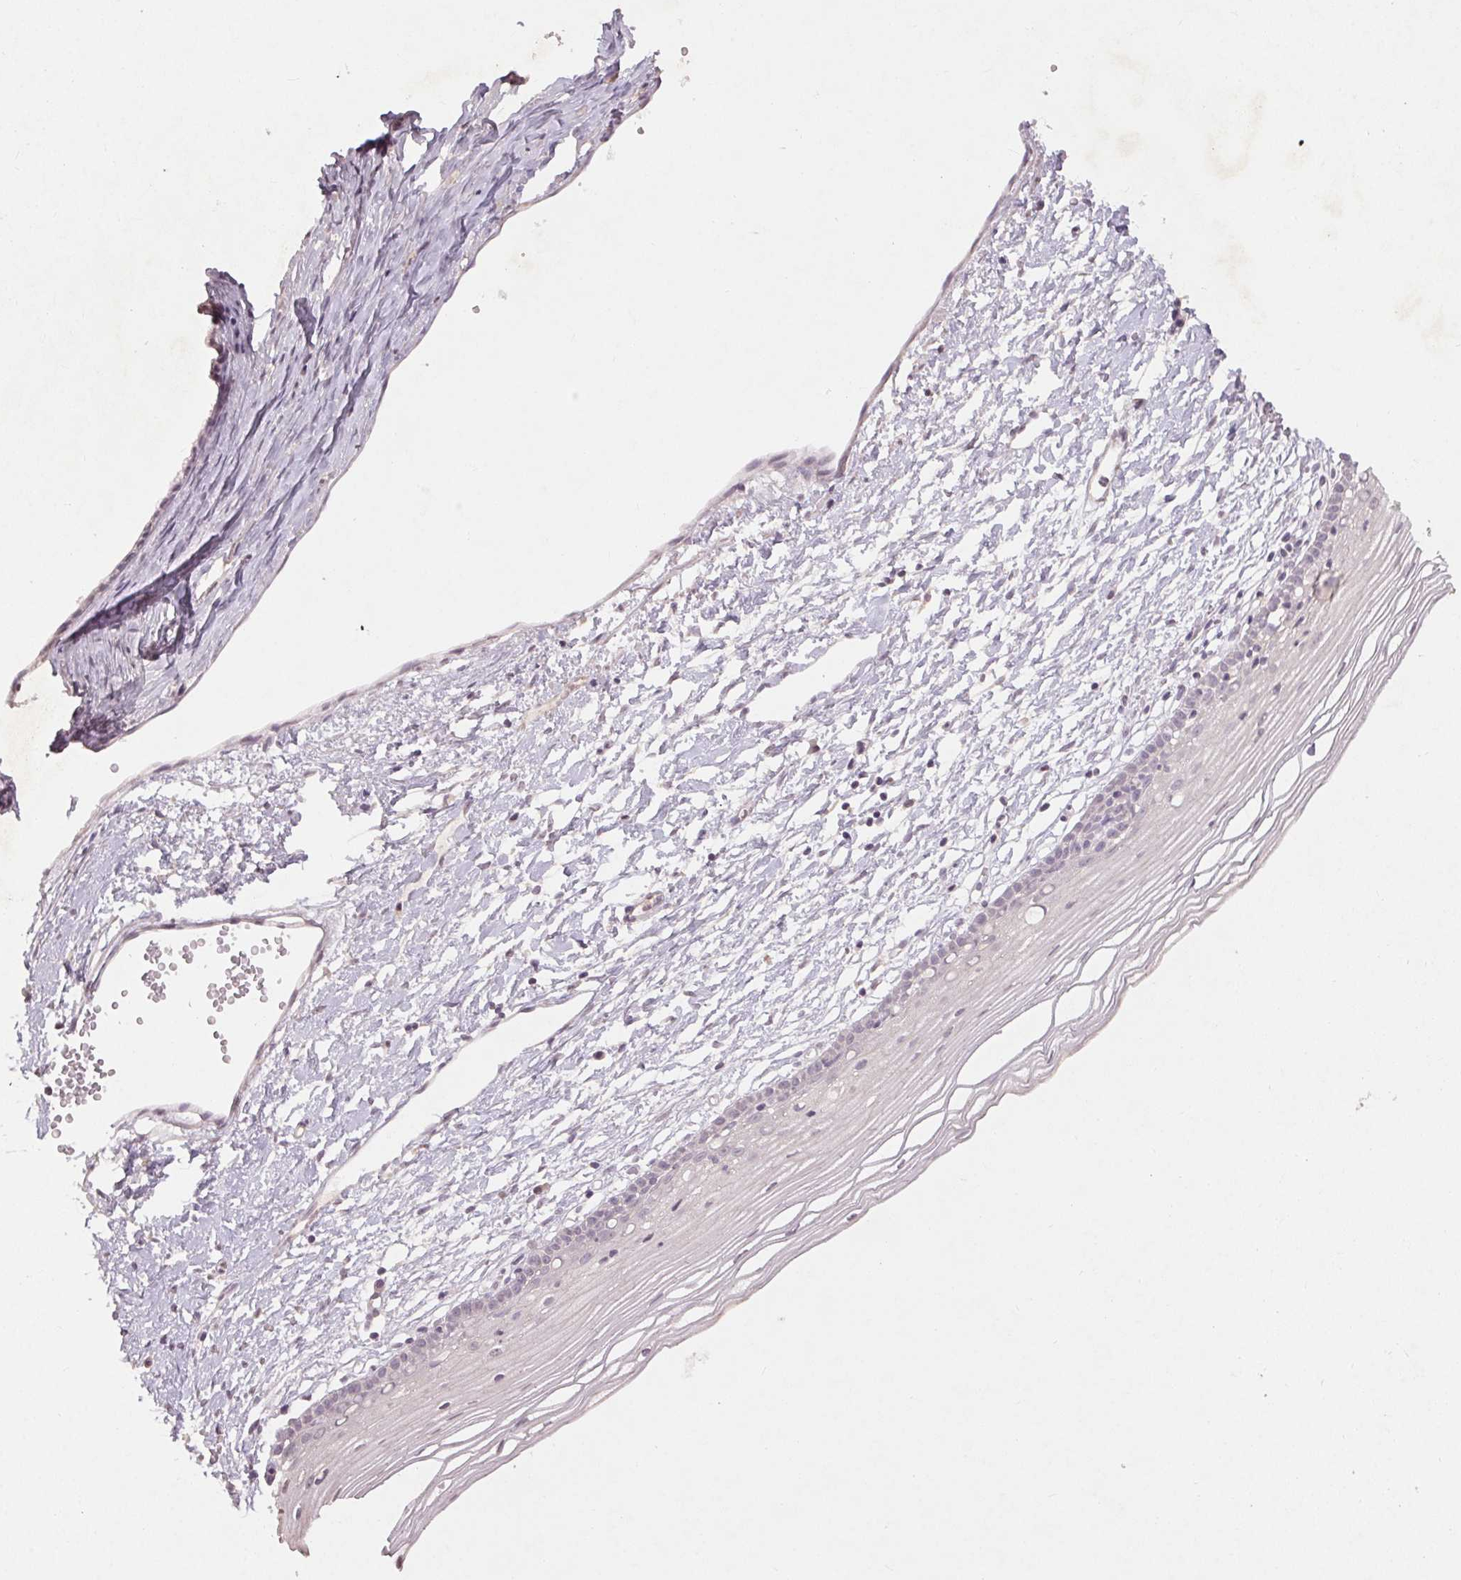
{"staining": {"intensity": "negative", "quantity": "none", "location": "none"}, "tissue": "cervix", "cell_type": "Glandular cells", "image_type": "normal", "snomed": [{"axis": "morphology", "description": "Normal tissue, NOS"}, {"axis": "topography", "description": "Cervix"}], "caption": "High magnification brightfield microscopy of benign cervix stained with DAB (3,3'-diaminobenzidine) (brown) and counterstained with hematoxylin (blue): glandular cells show no significant expression. Brightfield microscopy of immunohistochemistry (IHC) stained with DAB (3,3'-diaminobenzidine) (brown) and hematoxylin (blue), captured at high magnification.", "gene": "ENSG00000255641", "patient": {"sex": "female", "age": 40}}